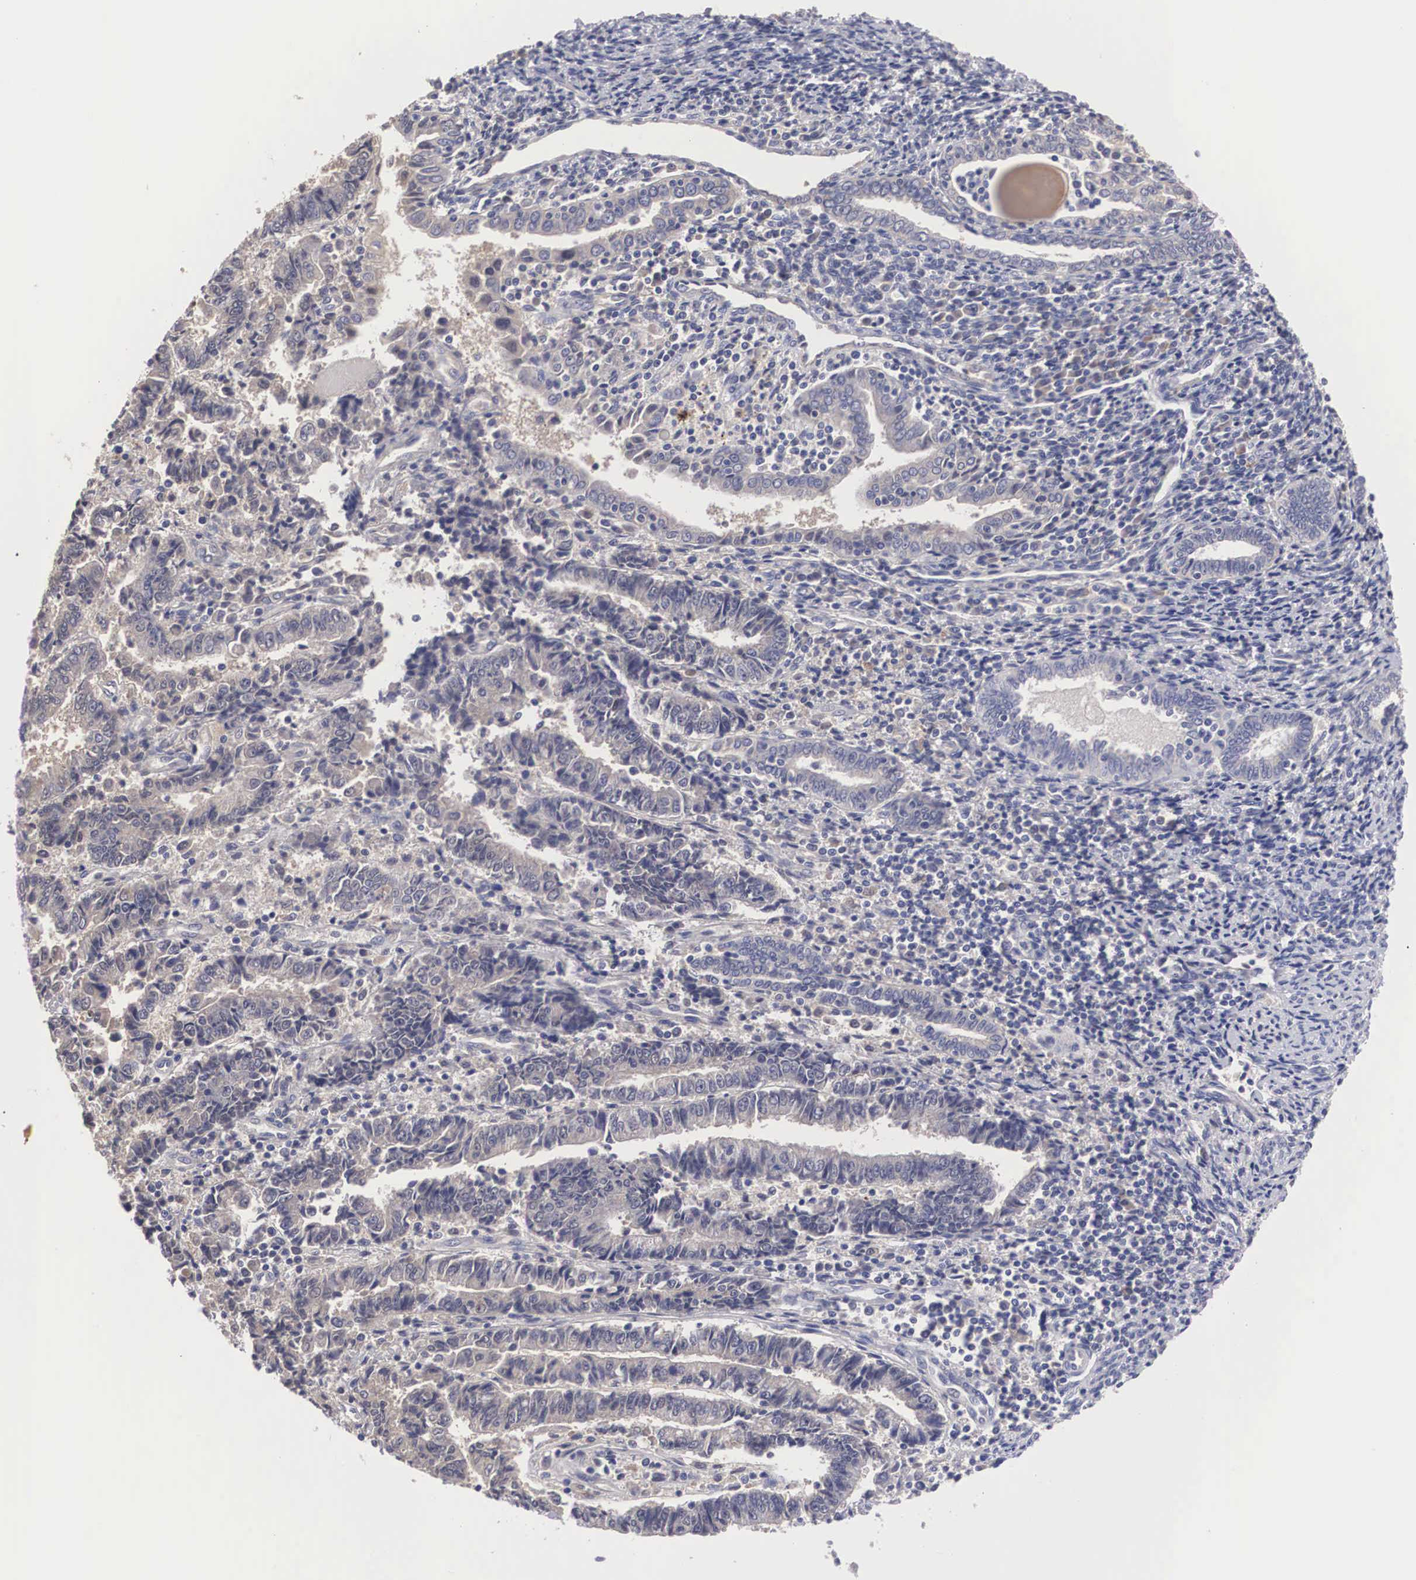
{"staining": {"intensity": "weak", "quantity": "25%-75%", "location": "cytoplasmic/membranous"}, "tissue": "endometrial cancer", "cell_type": "Tumor cells", "image_type": "cancer", "snomed": [{"axis": "morphology", "description": "Adenocarcinoma, NOS"}, {"axis": "topography", "description": "Endometrium"}], "caption": "Immunohistochemistry (DAB (3,3'-diaminobenzidine)) staining of human adenocarcinoma (endometrial) exhibits weak cytoplasmic/membranous protein expression in approximately 25%-75% of tumor cells. The staining was performed using DAB (3,3'-diaminobenzidine), with brown indicating positive protein expression. Nuclei are stained blue with hematoxylin.", "gene": "ABHD4", "patient": {"sex": "female", "age": 75}}